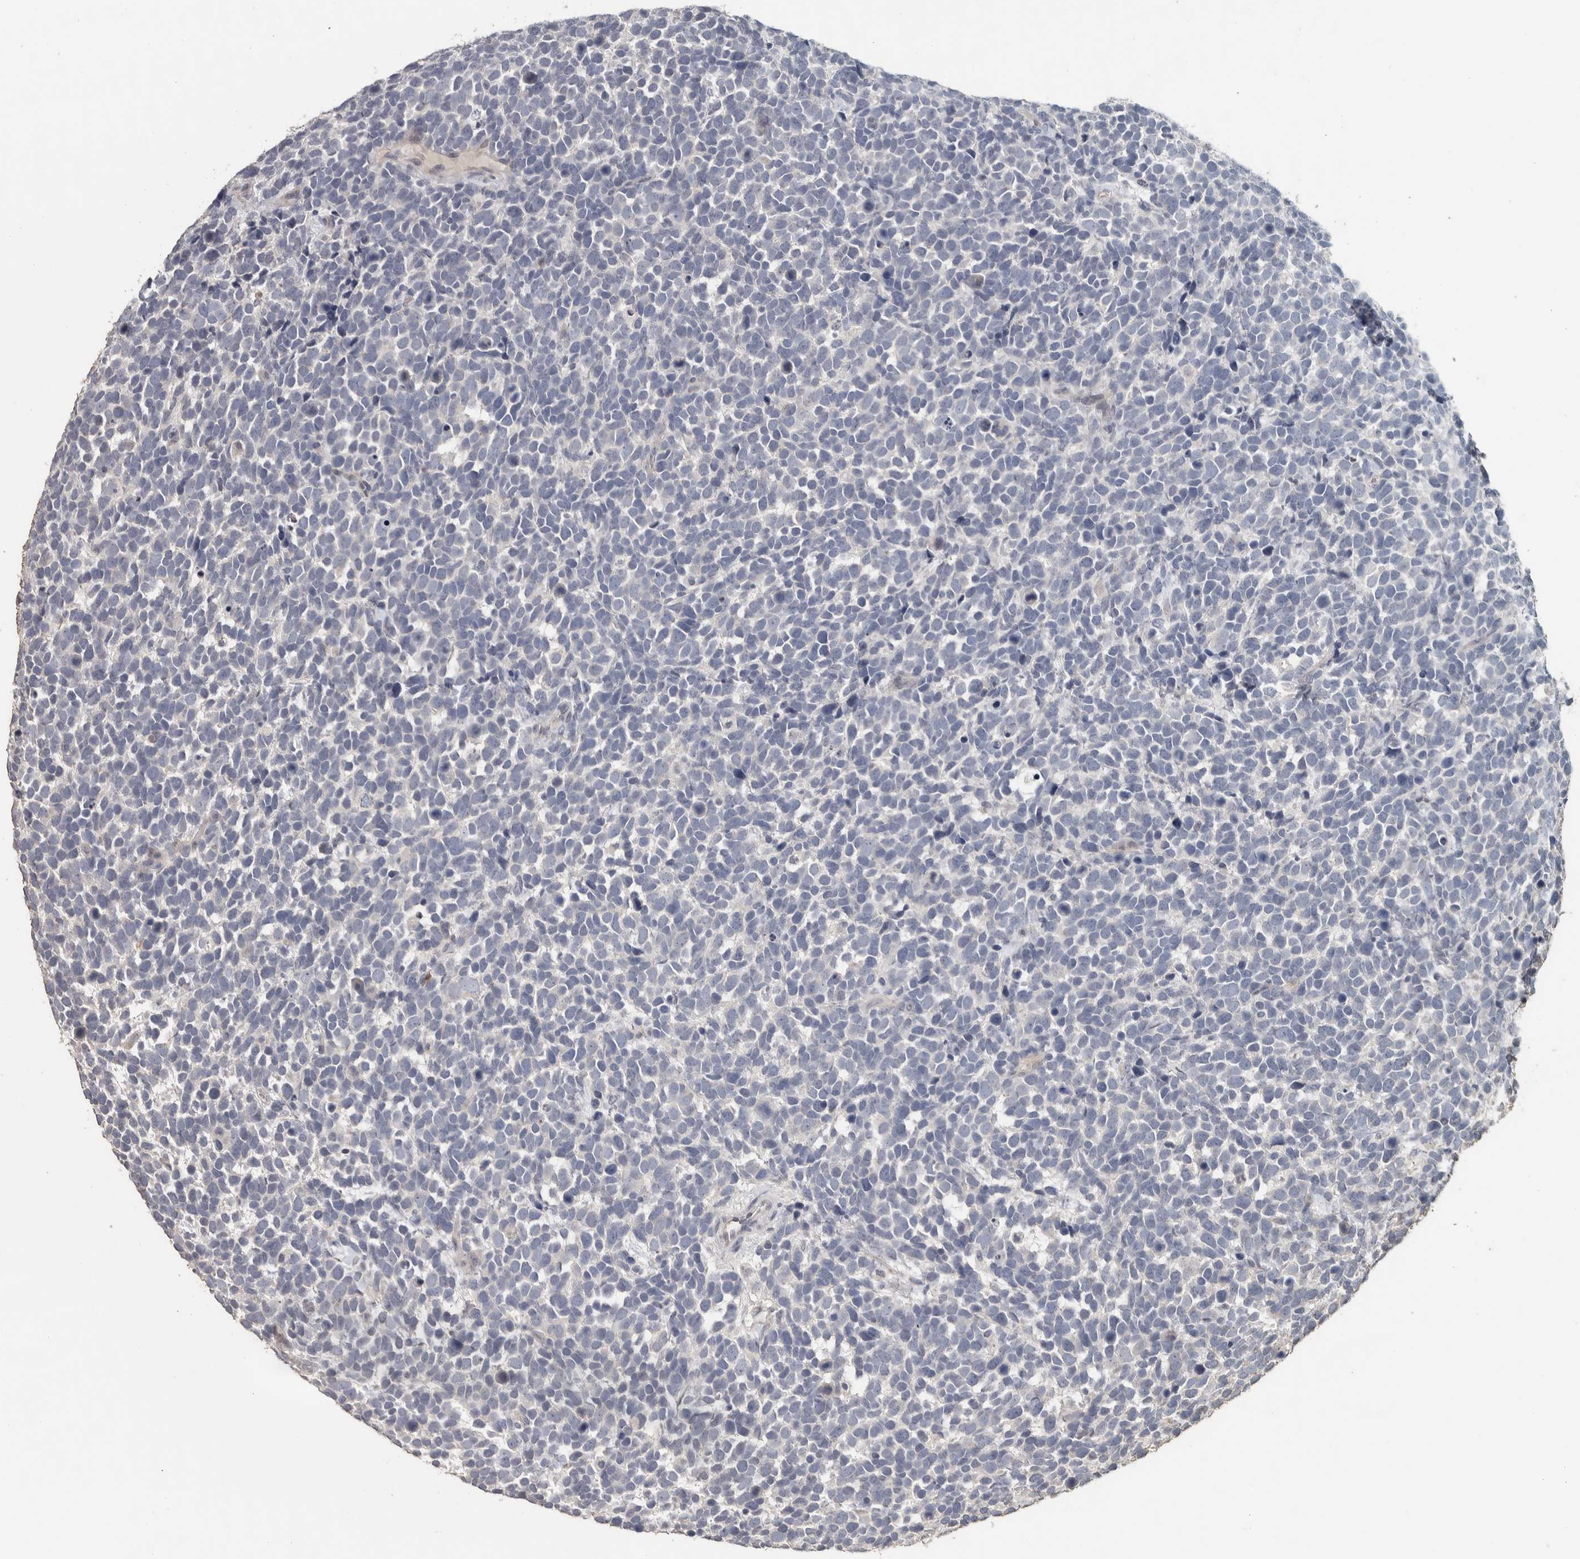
{"staining": {"intensity": "negative", "quantity": "none", "location": "none"}, "tissue": "urothelial cancer", "cell_type": "Tumor cells", "image_type": "cancer", "snomed": [{"axis": "morphology", "description": "Urothelial carcinoma, High grade"}, {"axis": "topography", "description": "Urinary bladder"}], "caption": "This histopathology image is of urothelial cancer stained with IHC to label a protein in brown with the nuclei are counter-stained blue. There is no positivity in tumor cells.", "gene": "NECAB1", "patient": {"sex": "female", "age": 82}}